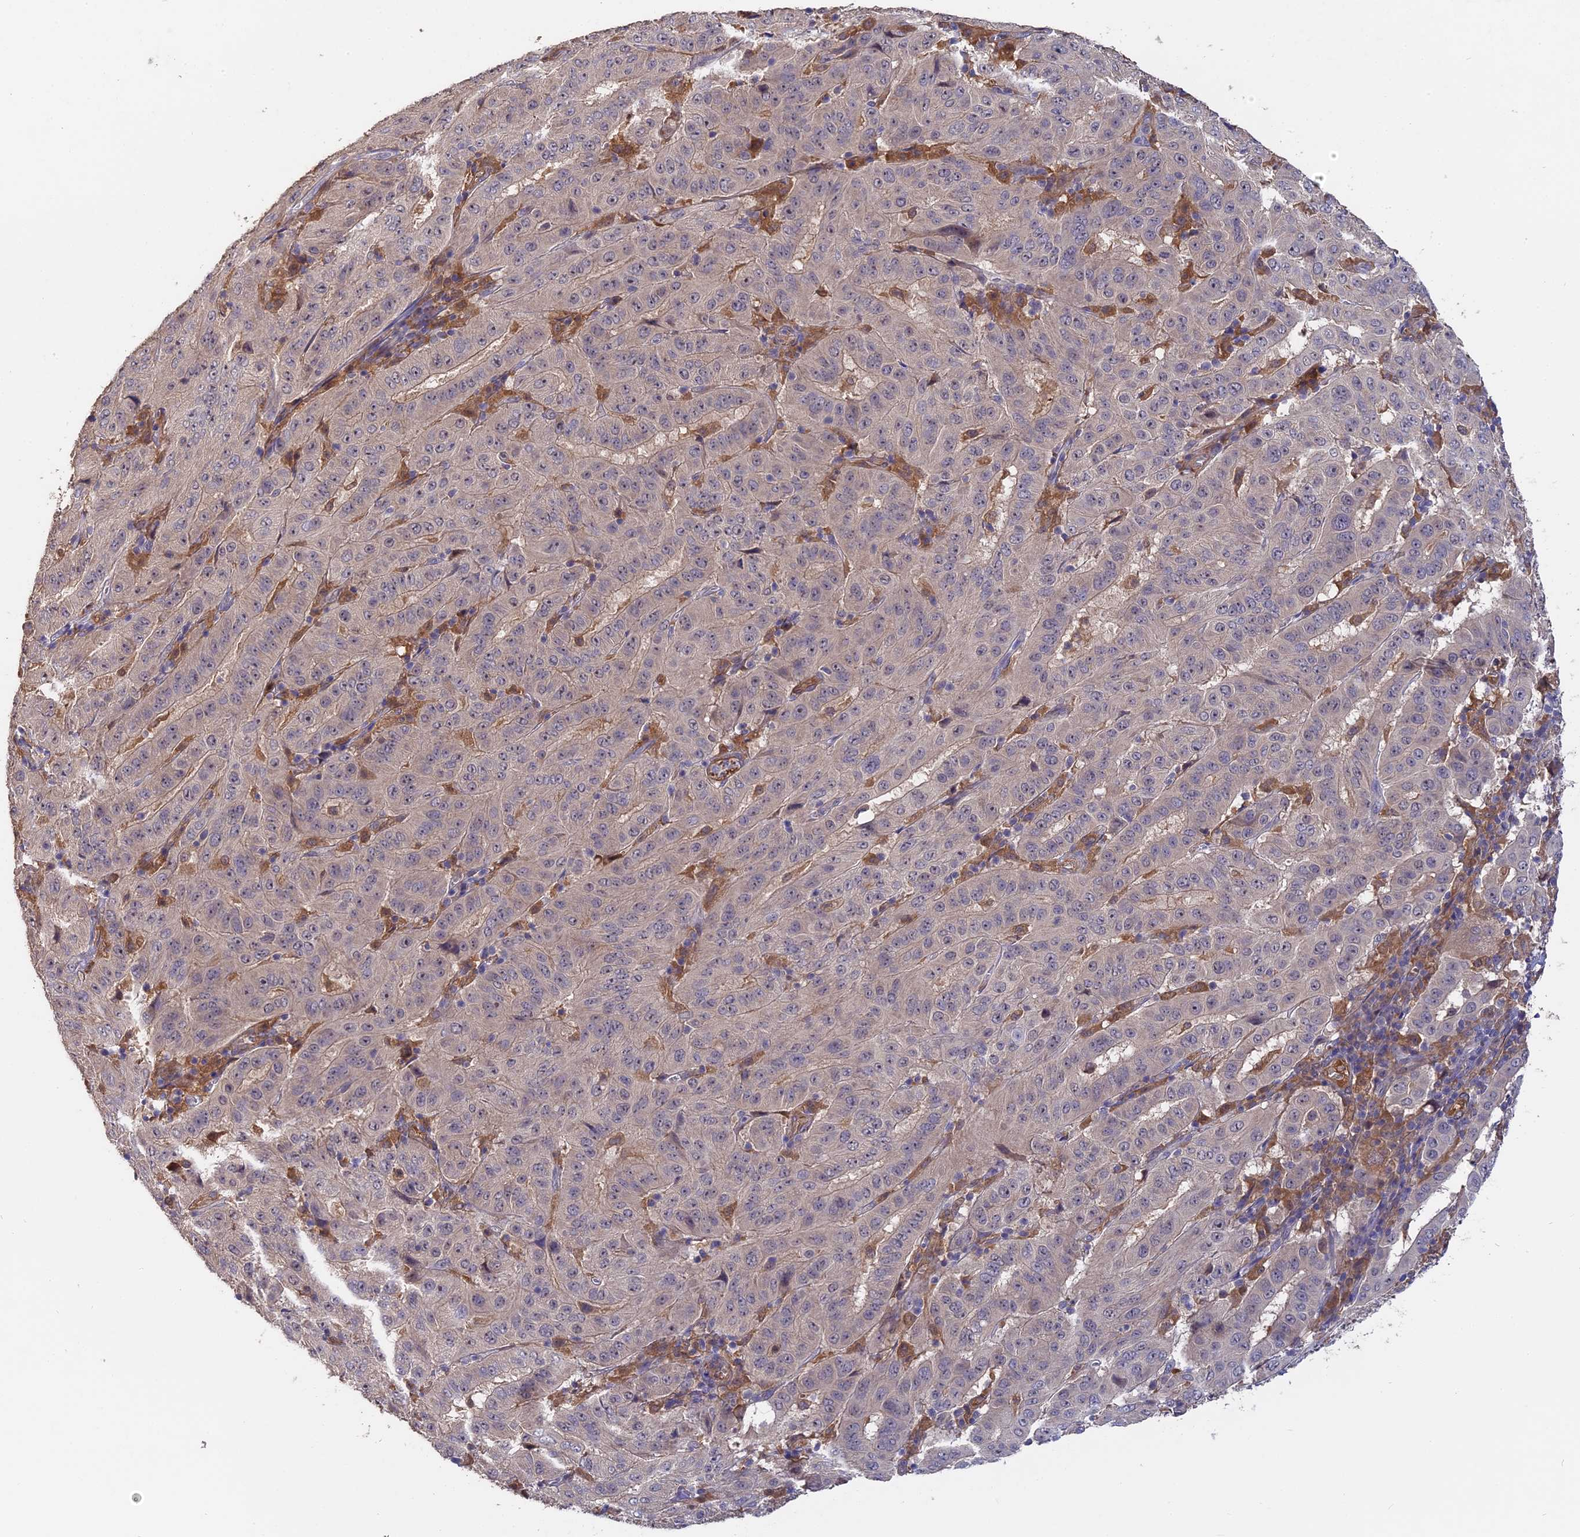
{"staining": {"intensity": "negative", "quantity": "none", "location": "none"}, "tissue": "pancreatic cancer", "cell_type": "Tumor cells", "image_type": "cancer", "snomed": [{"axis": "morphology", "description": "Adenocarcinoma, NOS"}, {"axis": "topography", "description": "Pancreas"}], "caption": "Immunohistochemical staining of pancreatic cancer shows no significant positivity in tumor cells.", "gene": "SAC3D1", "patient": {"sex": "male", "age": 63}}